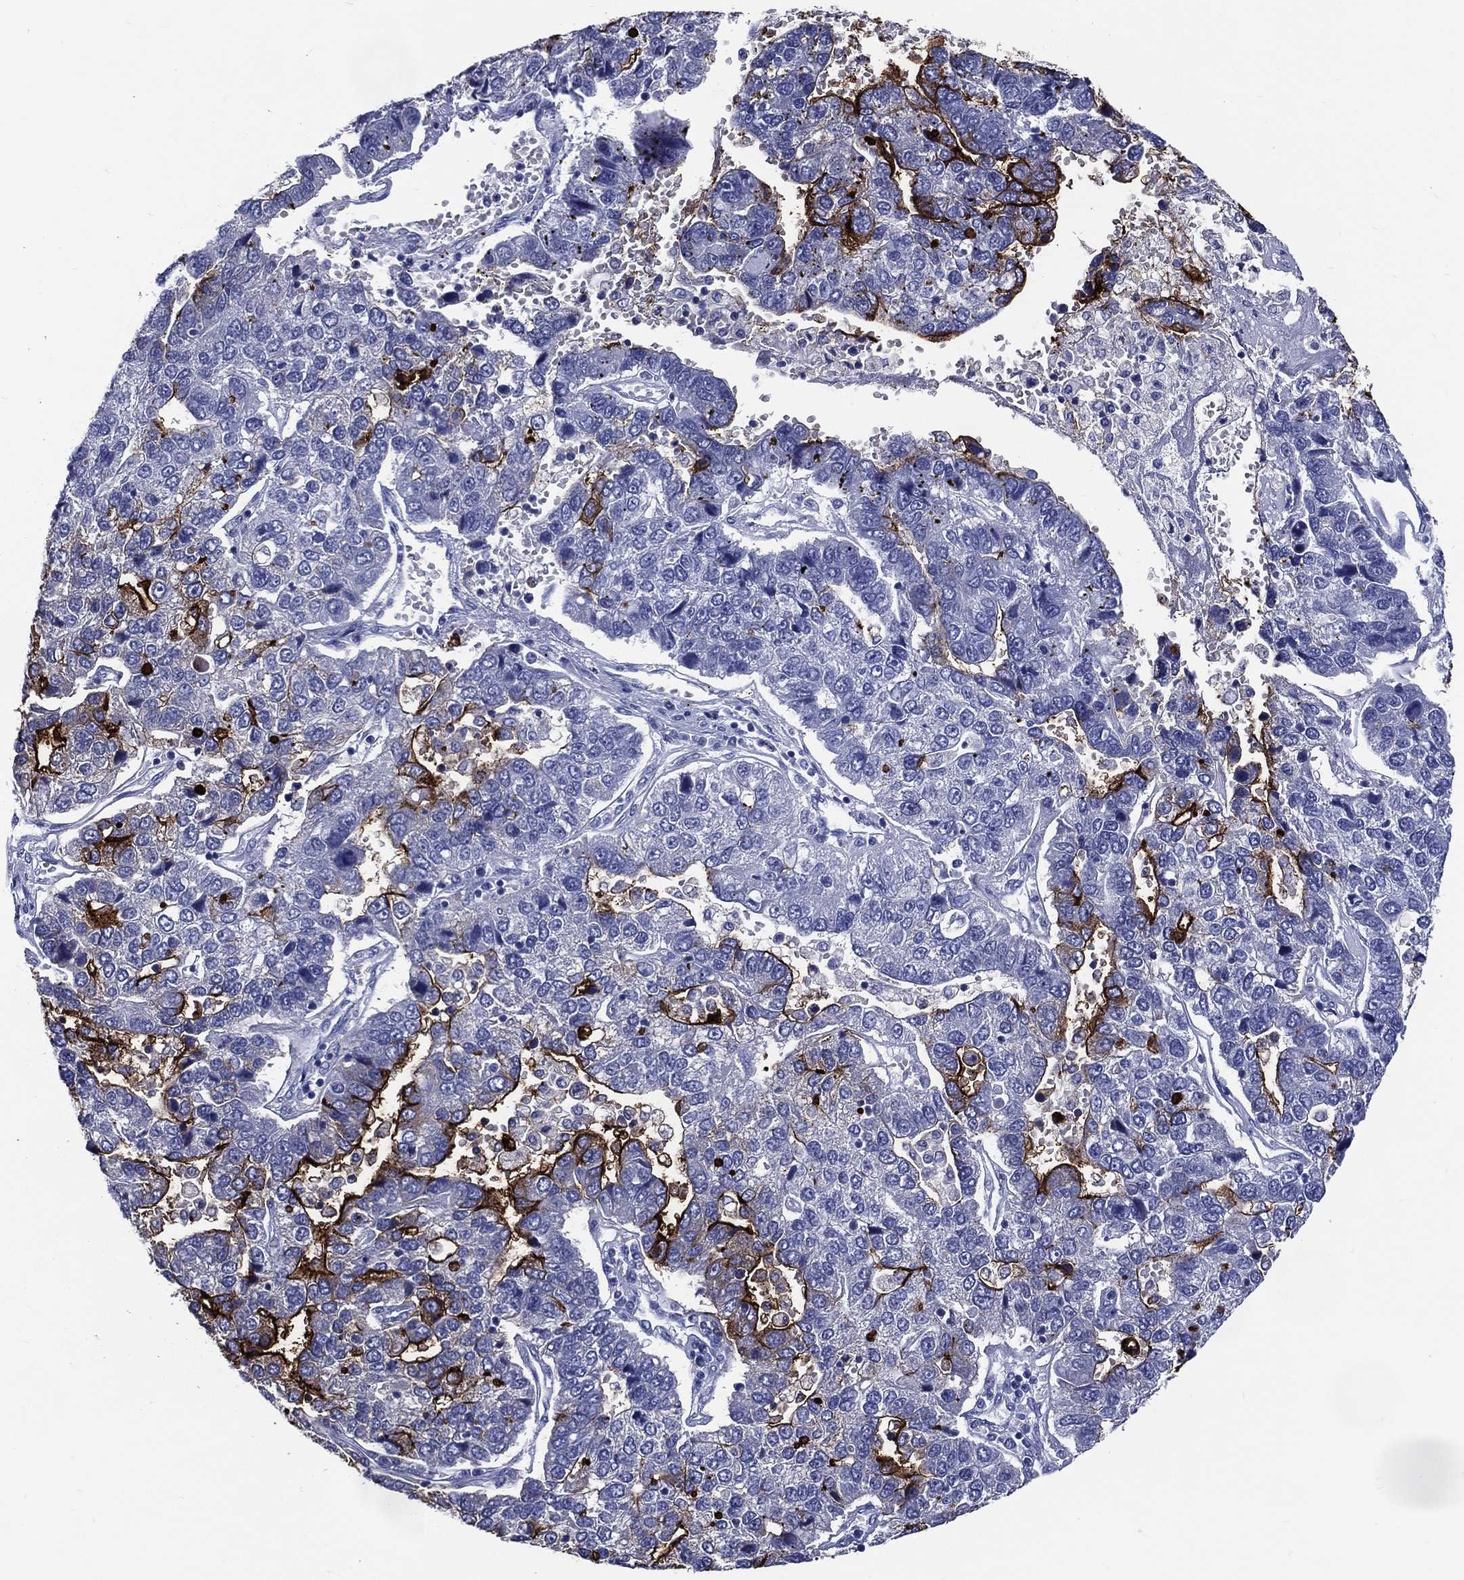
{"staining": {"intensity": "strong", "quantity": "<25%", "location": "cytoplasmic/membranous"}, "tissue": "pancreatic cancer", "cell_type": "Tumor cells", "image_type": "cancer", "snomed": [{"axis": "morphology", "description": "Adenocarcinoma, NOS"}, {"axis": "topography", "description": "Pancreas"}], "caption": "Immunohistochemistry of human adenocarcinoma (pancreatic) displays medium levels of strong cytoplasmic/membranous expression in about <25% of tumor cells. Nuclei are stained in blue.", "gene": "ACE2", "patient": {"sex": "female", "age": 61}}